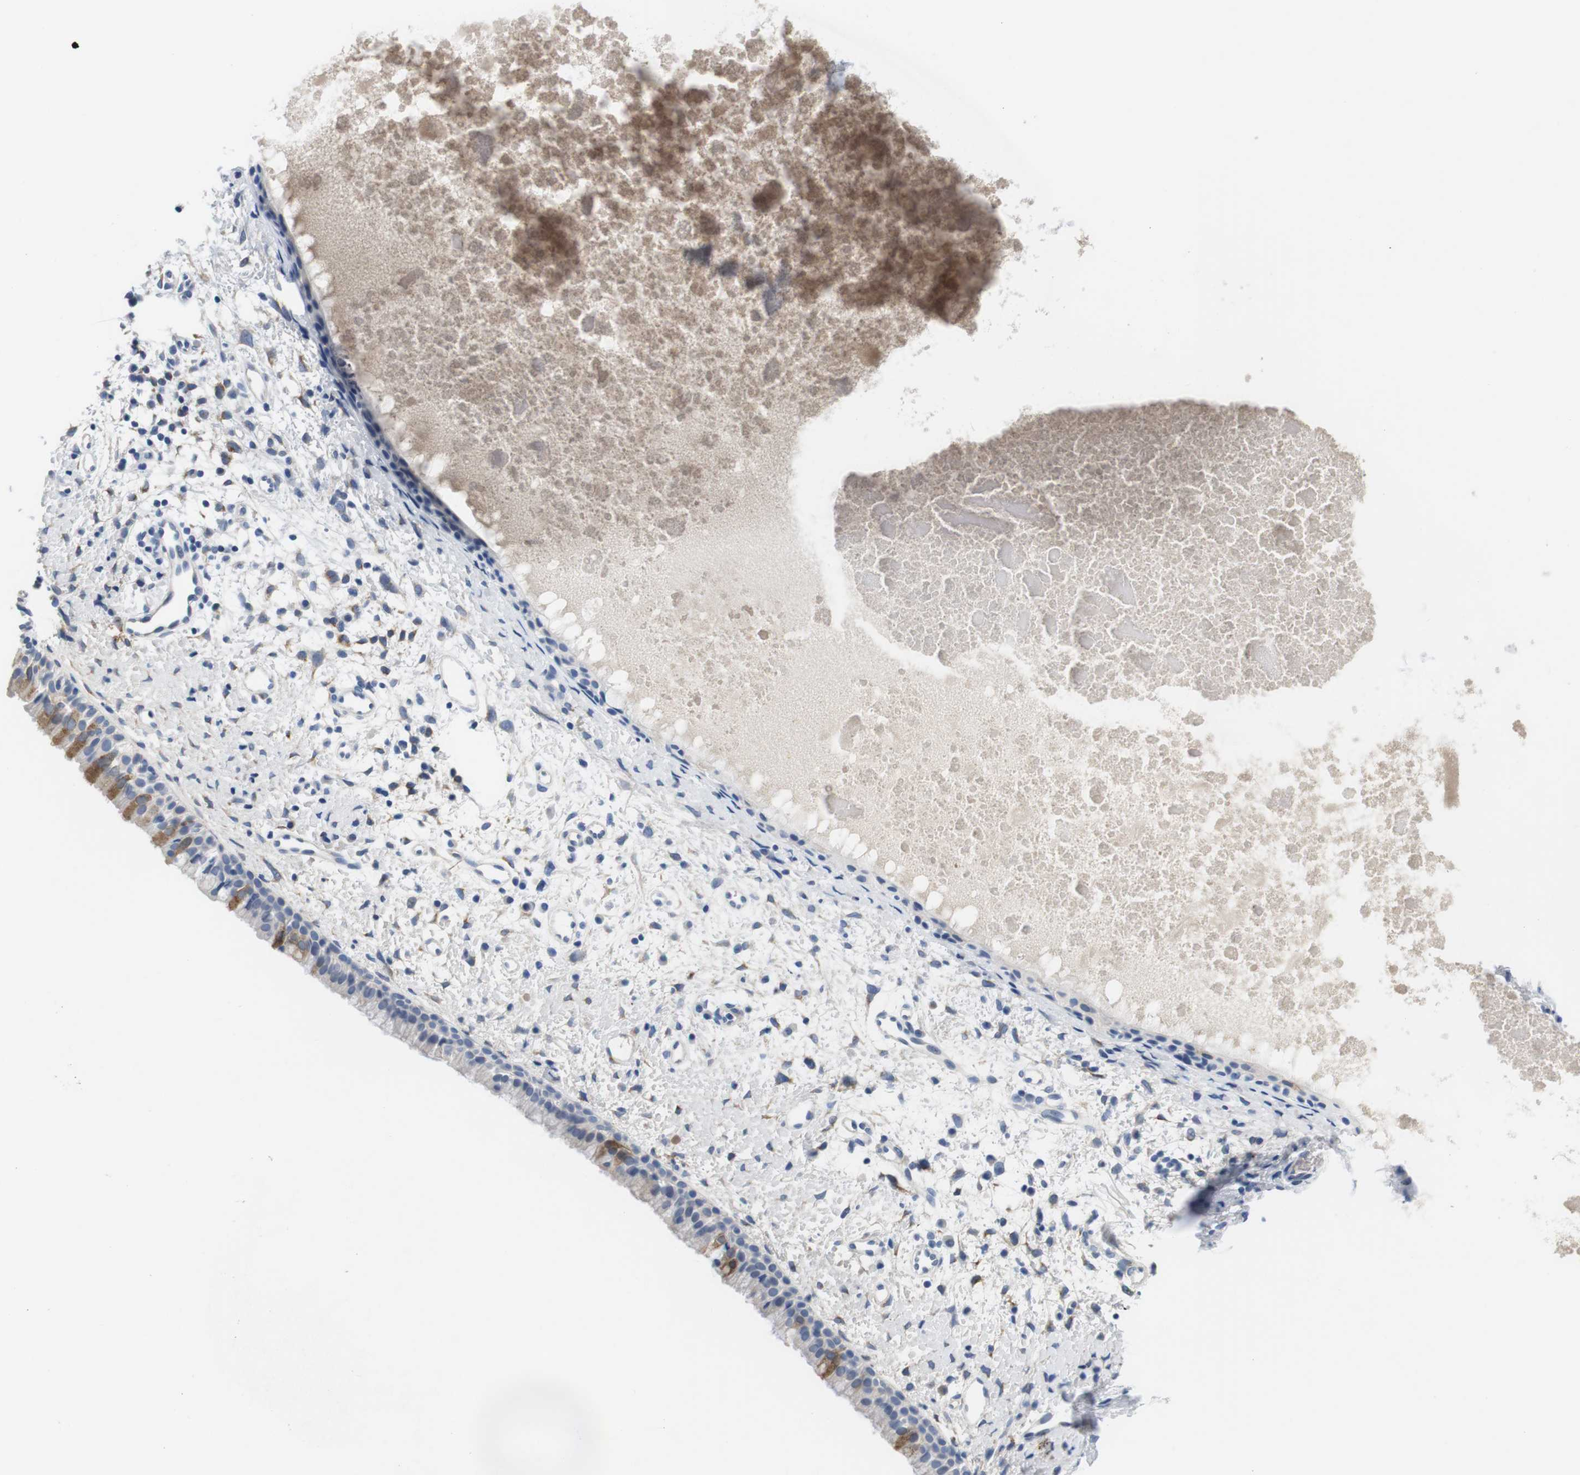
{"staining": {"intensity": "moderate", "quantity": "<25%", "location": "cytoplasmic/membranous"}, "tissue": "nasopharynx", "cell_type": "Respiratory epithelial cells", "image_type": "normal", "snomed": [{"axis": "morphology", "description": "Normal tissue, NOS"}, {"axis": "topography", "description": "Nasopharynx"}], "caption": "Nasopharynx stained for a protein displays moderate cytoplasmic/membranous positivity in respiratory epithelial cells.", "gene": "MAP6", "patient": {"sex": "male", "age": 22}}